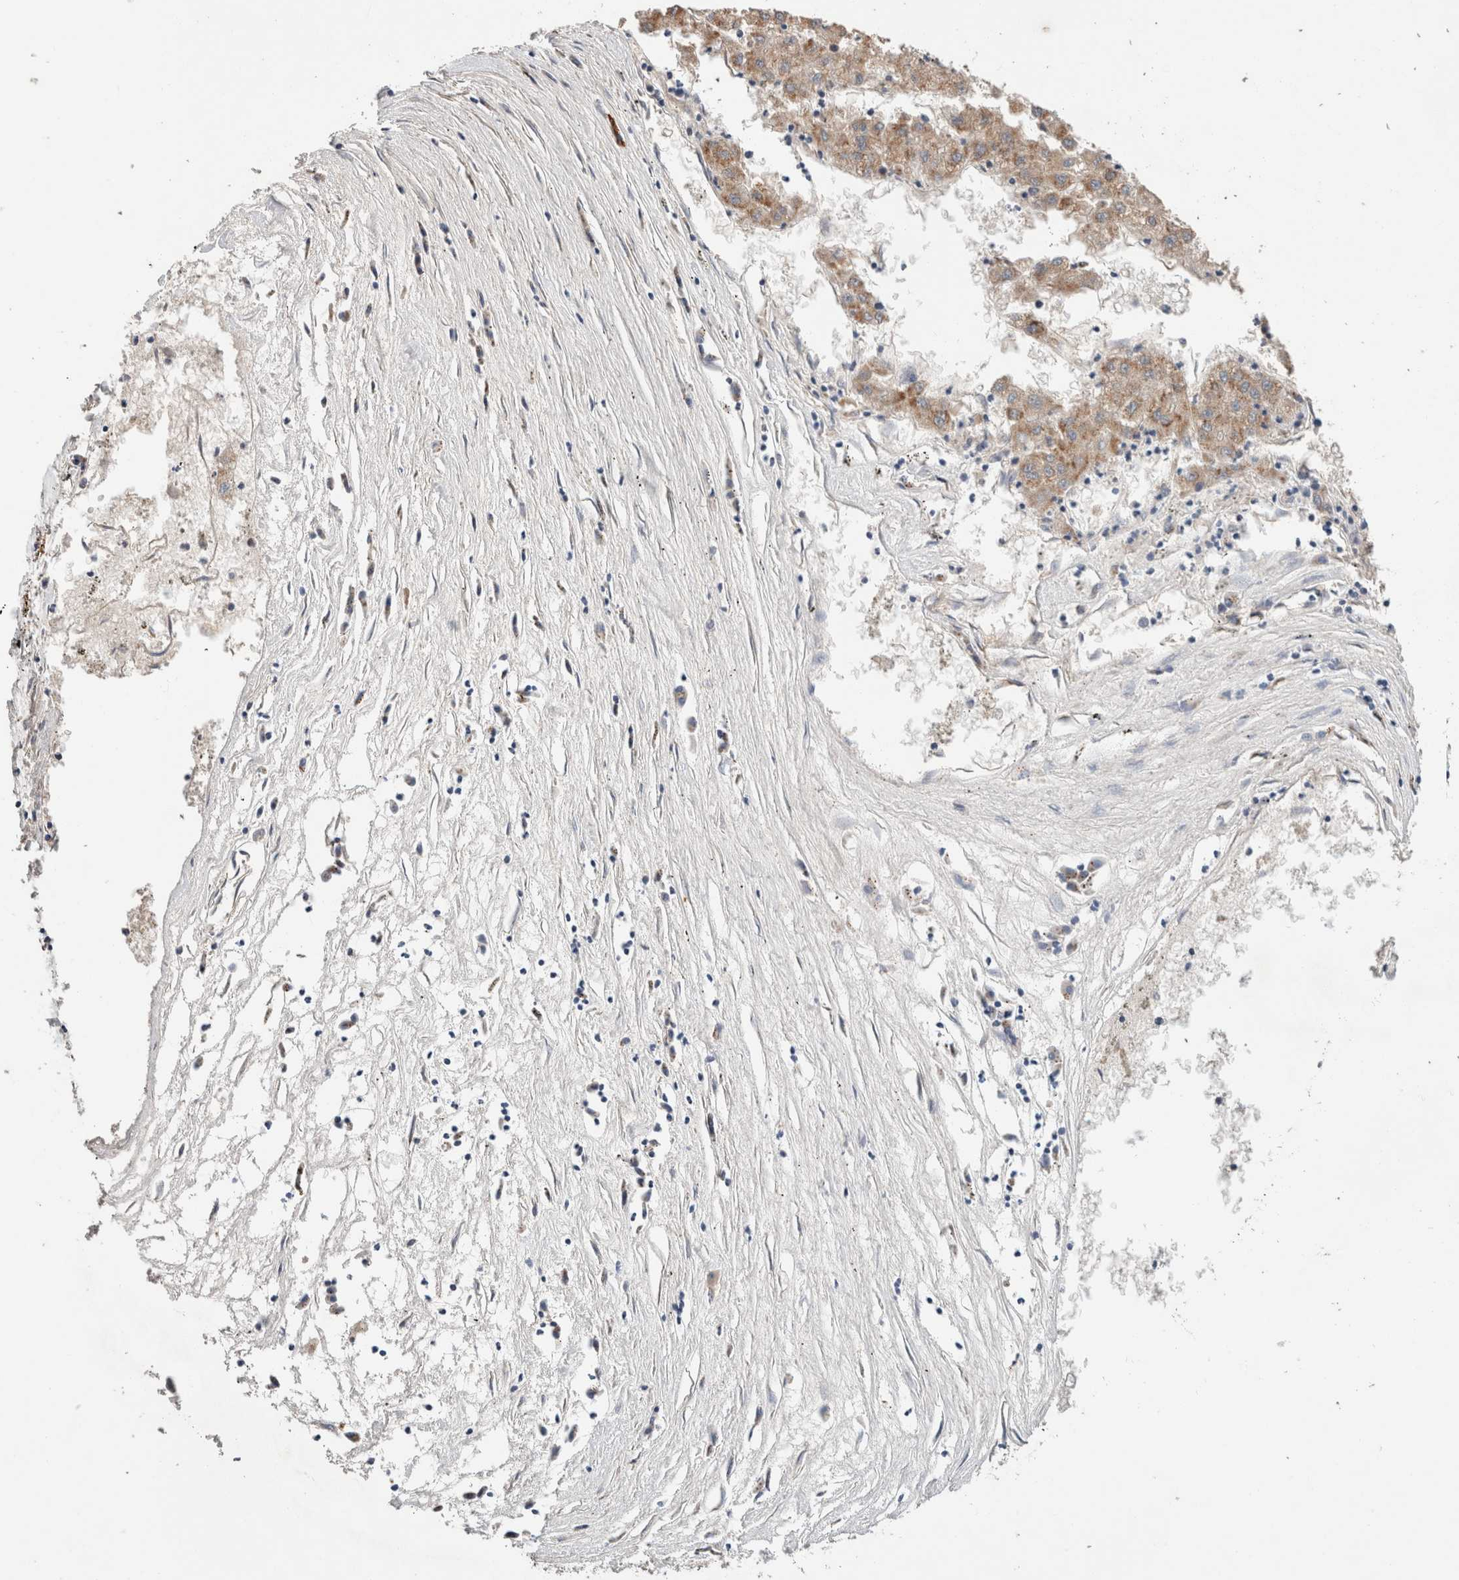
{"staining": {"intensity": "moderate", "quantity": ">75%", "location": "cytoplasmic/membranous"}, "tissue": "liver cancer", "cell_type": "Tumor cells", "image_type": "cancer", "snomed": [{"axis": "morphology", "description": "Carcinoma, Hepatocellular, NOS"}, {"axis": "topography", "description": "Liver"}], "caption": "A photomicrograph of liver cancer (hepatocellular carcinoma) stained for a protein displays moderate cytoplasmic/membranous brown staining in tumor cells. (DAB (3,3'-diaminobenzidine) = brown stain, brightfield microscopy at high magnification).", "gene": "IARS2", "patient": {"sex": "male", "age": 72}}